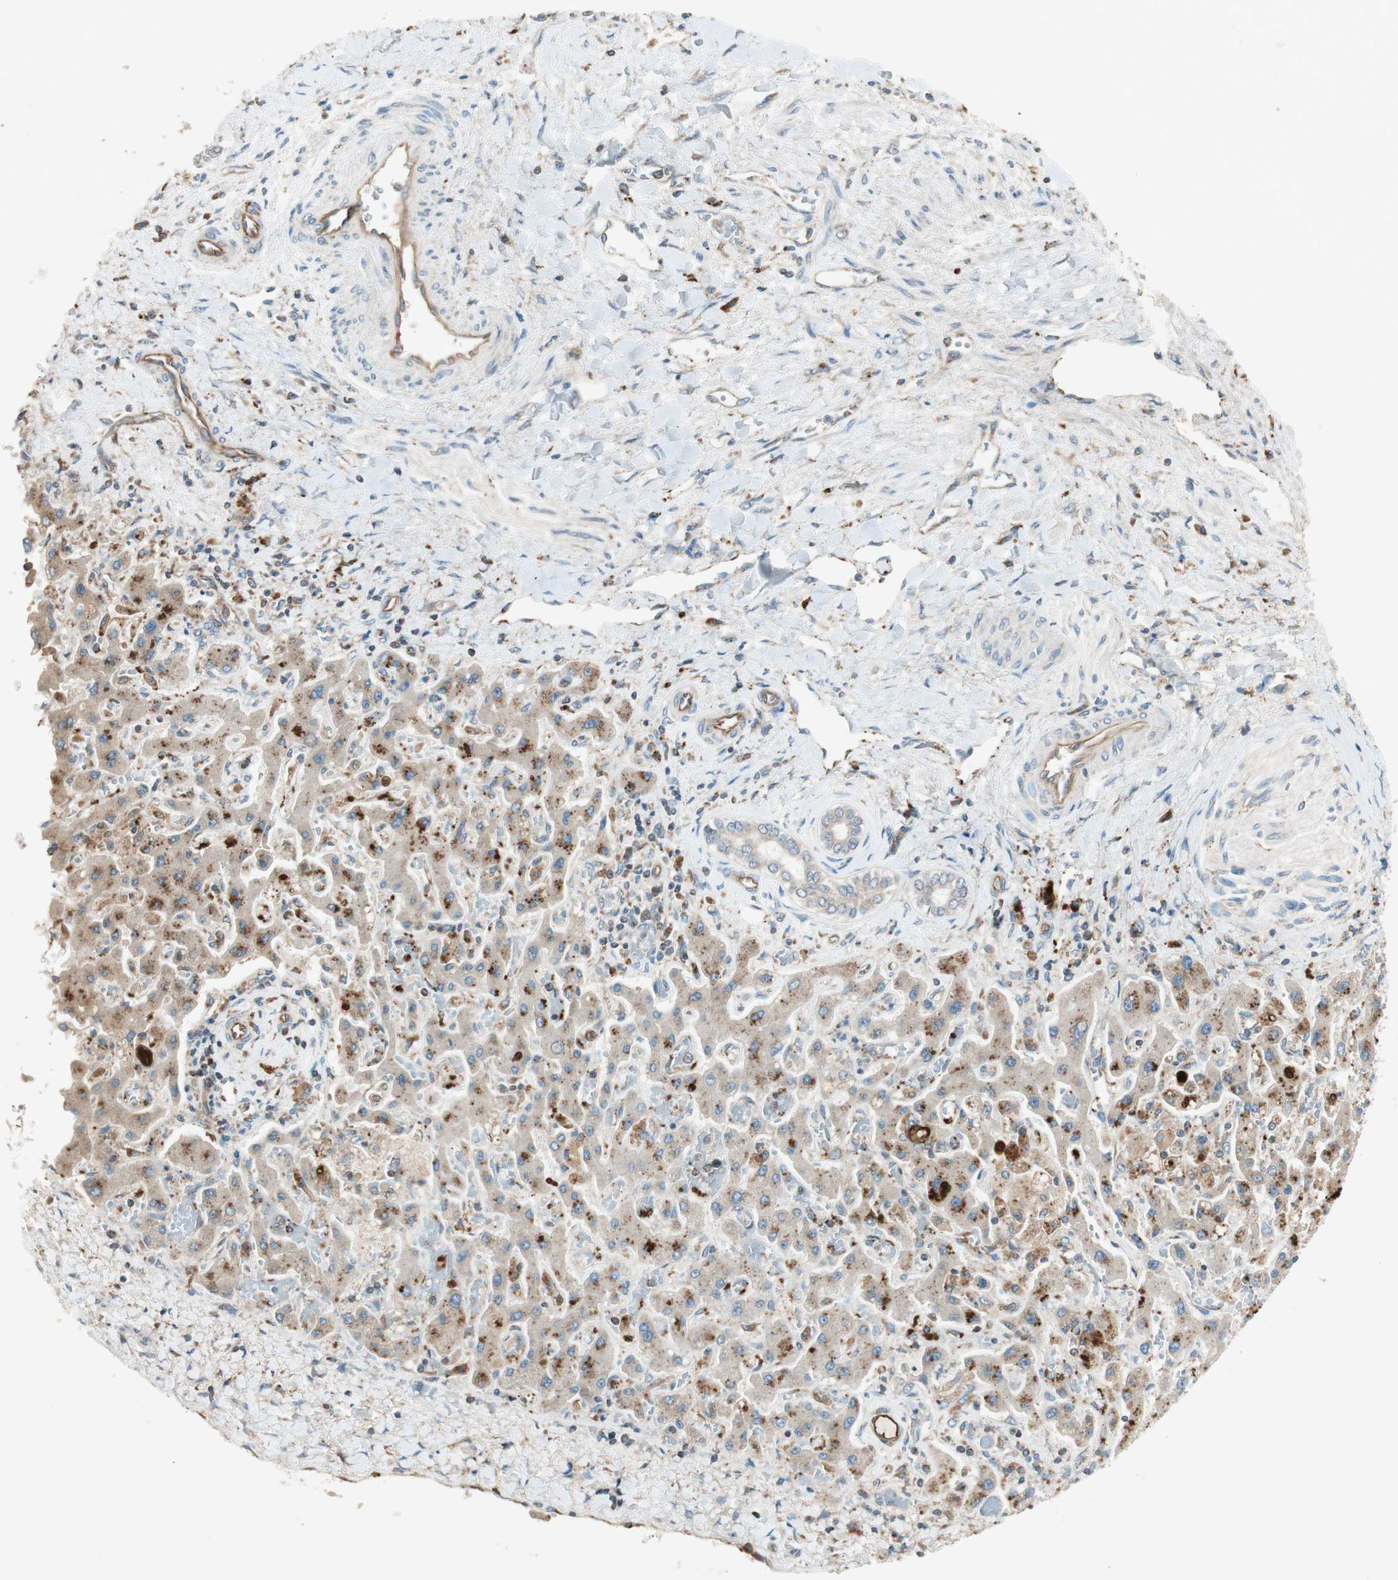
{"staining": {"intensity": "strong", "quantity": "25%-75%", "location": "cytoplasmic/membranous"}, "tissue": "liver cancer", "cell_type": "Tumor cells", "image_type": "cancer", "snomed": [{"axis": "morphology", "description": "Cholangiocarcinoma"}, {"axis": "topography", "description": "Liver"}], "caption": "The immunohistochemical stain highlights strong cytoplasmic/membranous expression in tumor cells of cholangiocarcinoma (liver) tissue.", "gene": "CHADL", "patient": {"sex": "male", "age": 50}}